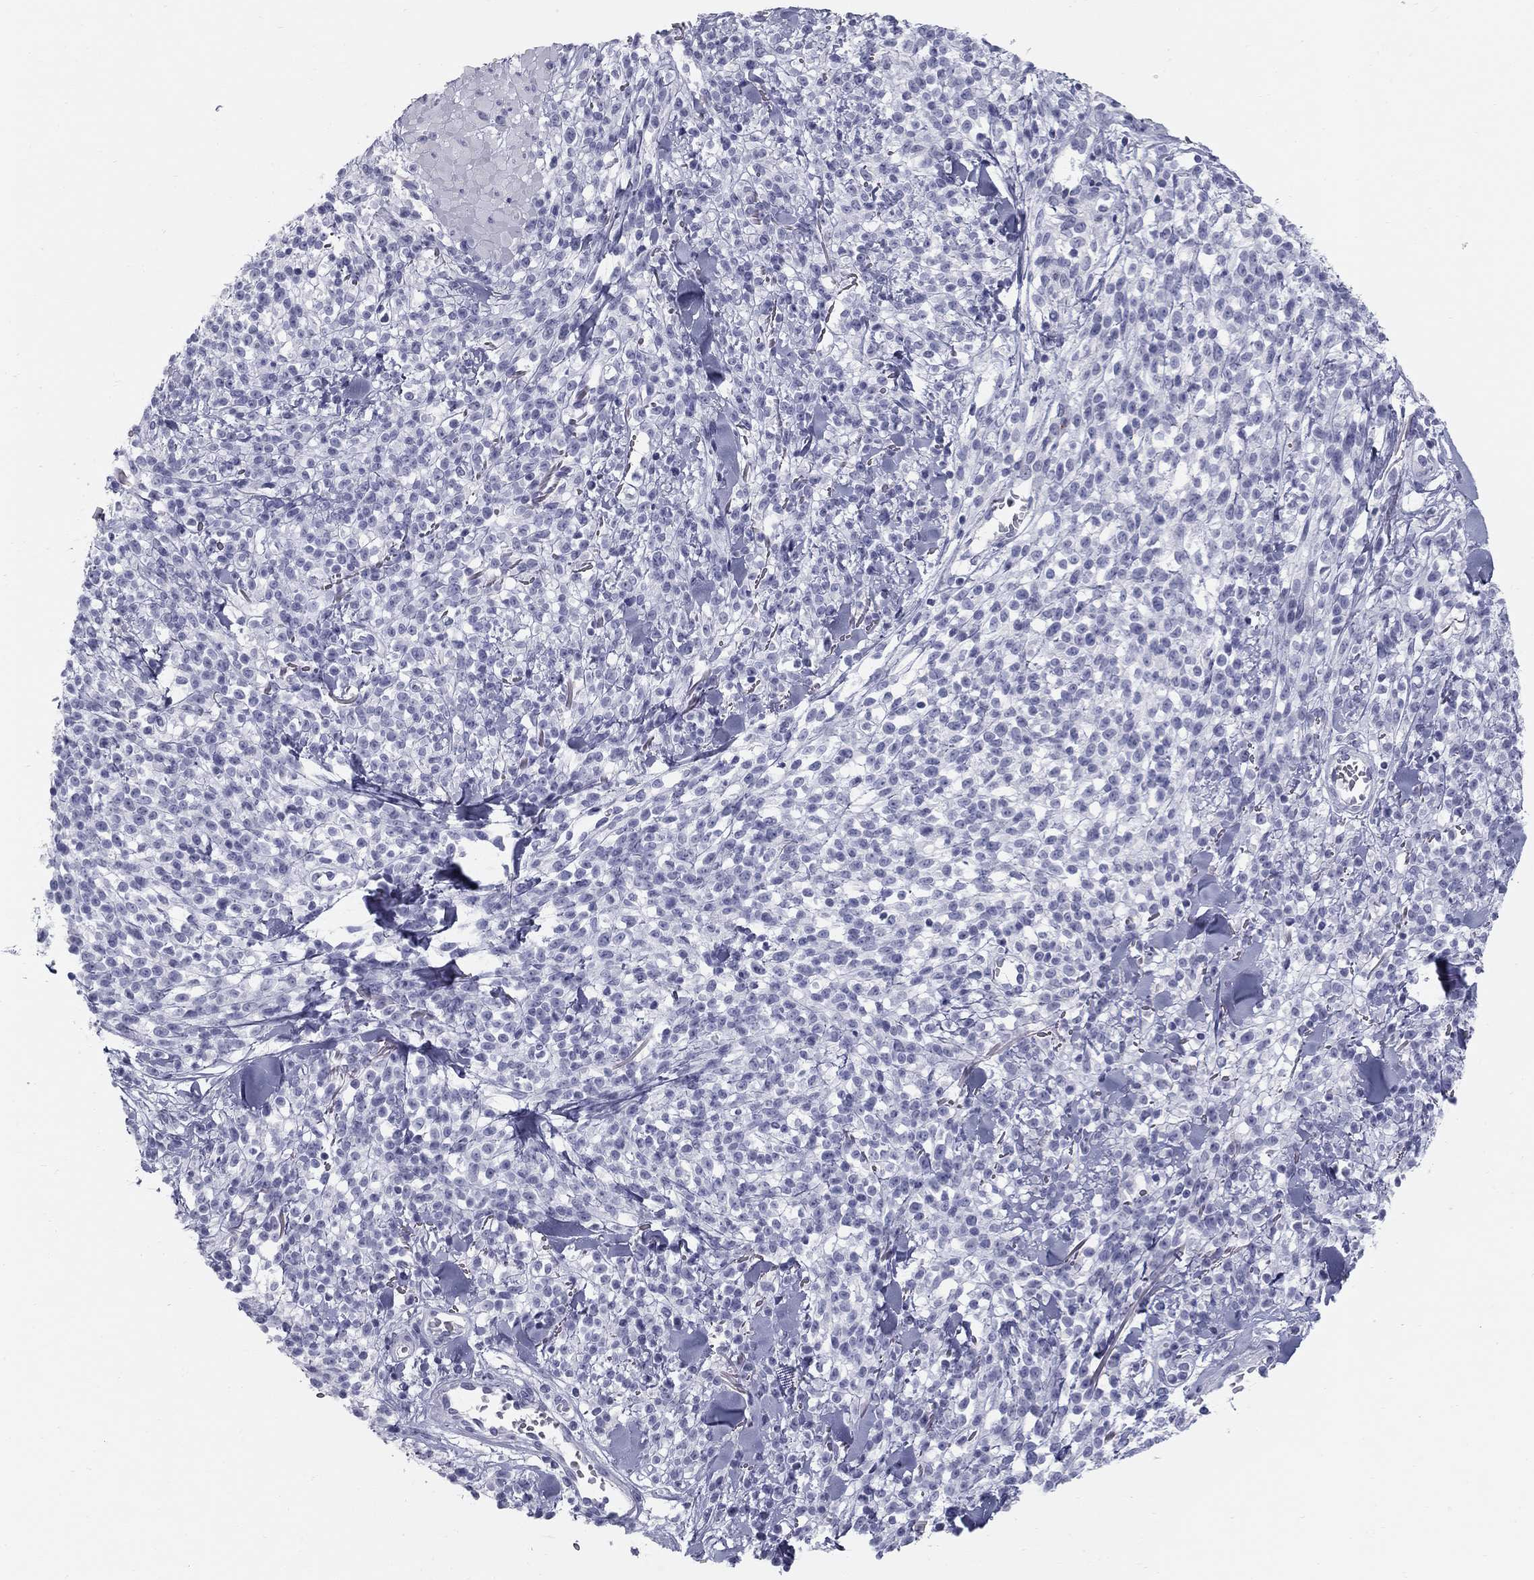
{"staining": {"intensity": "negative", "quantity": "none", "location": "none"}, "tissue": "melanoma", "cell_type": "Tumor cells", "image_type": "cancer", "snomed": [{"axis": "morphology", "description": "Malignant melanoma, NOS"}, {"axis": "topography", "description": "Skin"}, {"axis": "topography", "description": "Skin of trunk"}], "caption": "Immunohistochemistry (IHC) image of human malignant melanoma stained for a protein (brown), which reveals no staining in tumor cells.", "gene": "SULT2B1", "patient": {"sex": "male", "age": 74}}